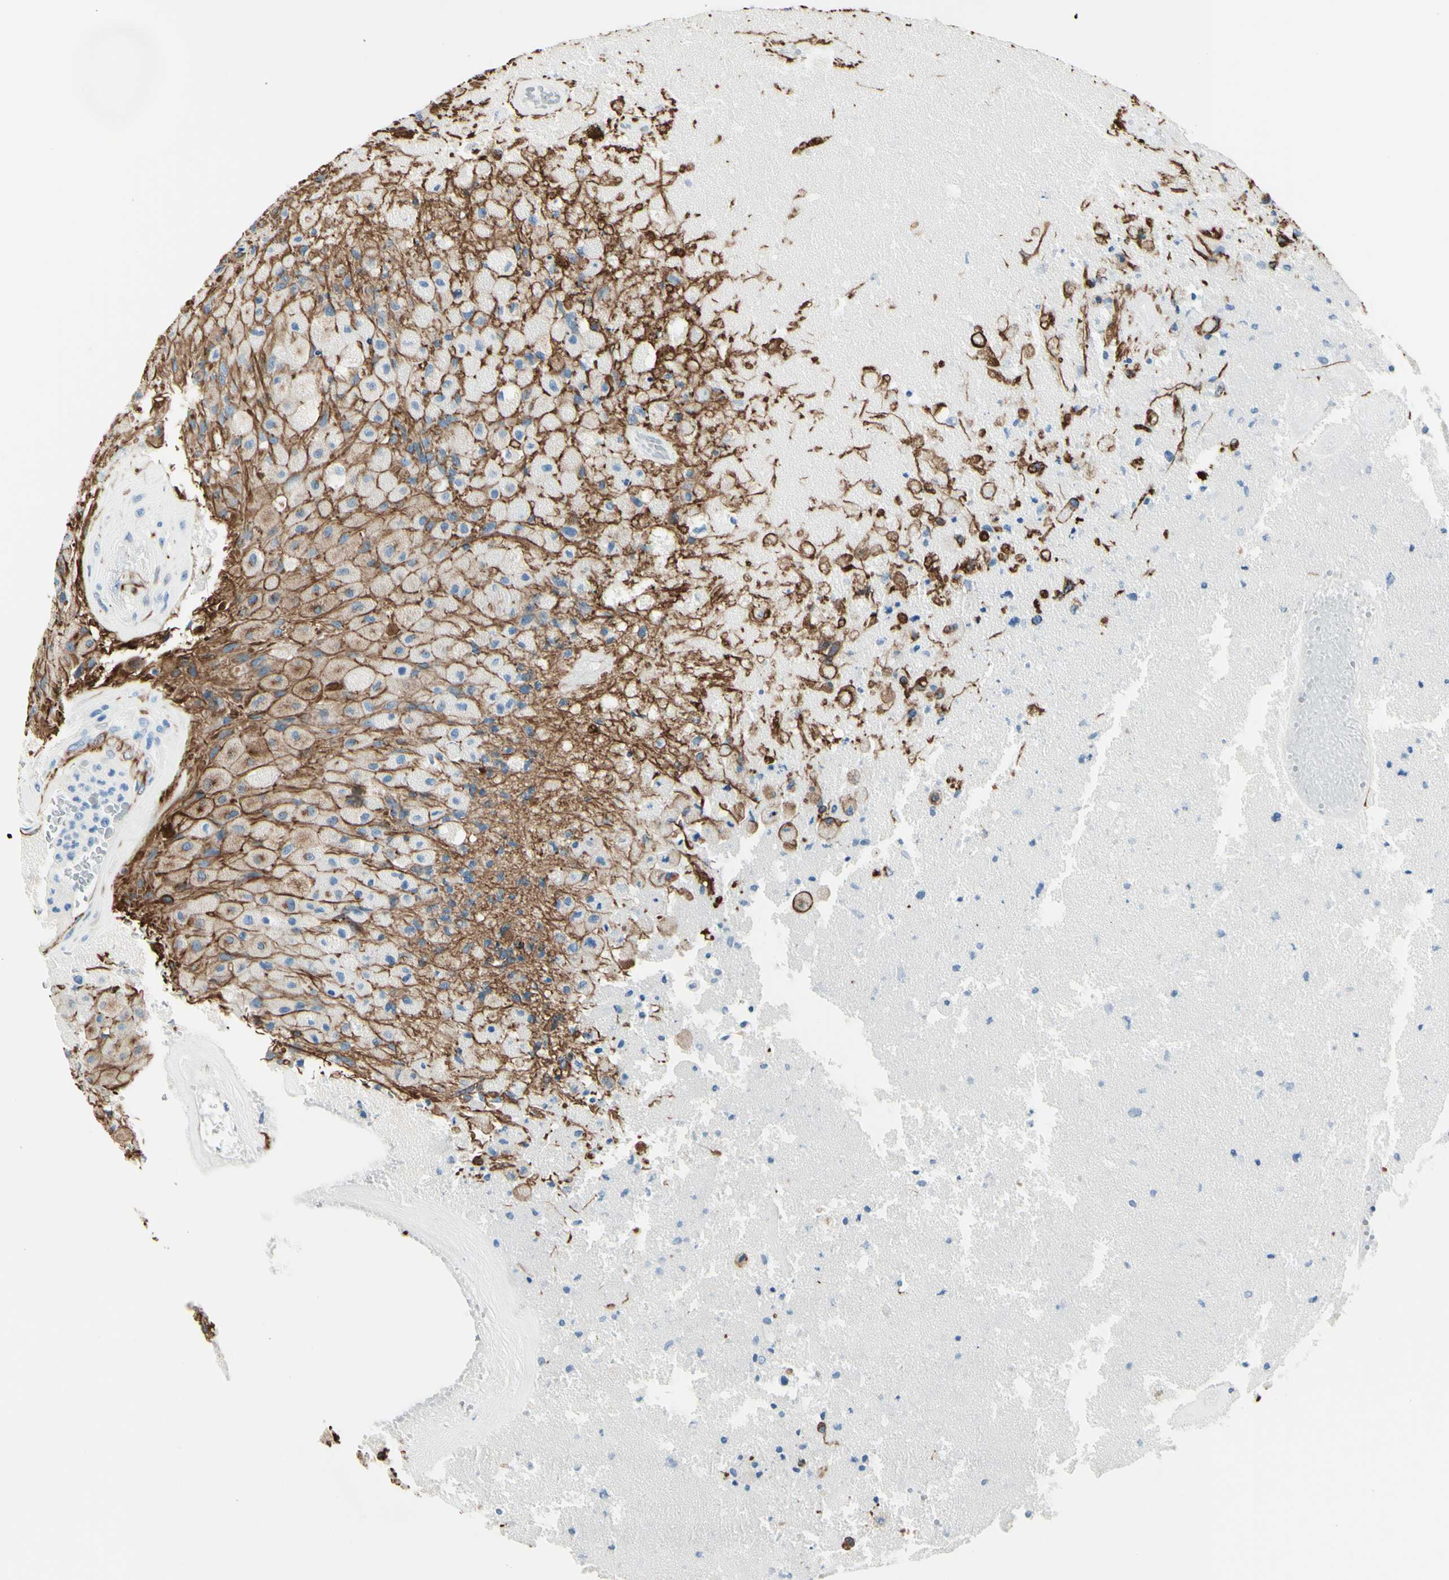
{"staining": {"intensity": "strong", "quantity": "<25%", "location": "cytoplasmic/membranous"}, "tissue": "glioma", "cell_type": "Tumor cells", "image_type": "cancer", "snomed": [{"axis": "morphology", "description": "Normal tissue, NOS"}, {"axis": "morphology", "description": "Glioma, malignant, High grade"}, {"axis": "topography", "description": "Cerebral cortex"}], "caption": "There is medium levels of strong cytoplasmic/membranous positivity in tumor cells of high-grade glioma (malignant), as demonstrated by immunohistochemical staining (brown color).", "gene": "PTH2R", "patient": {"sex": "male", "age": 77}}